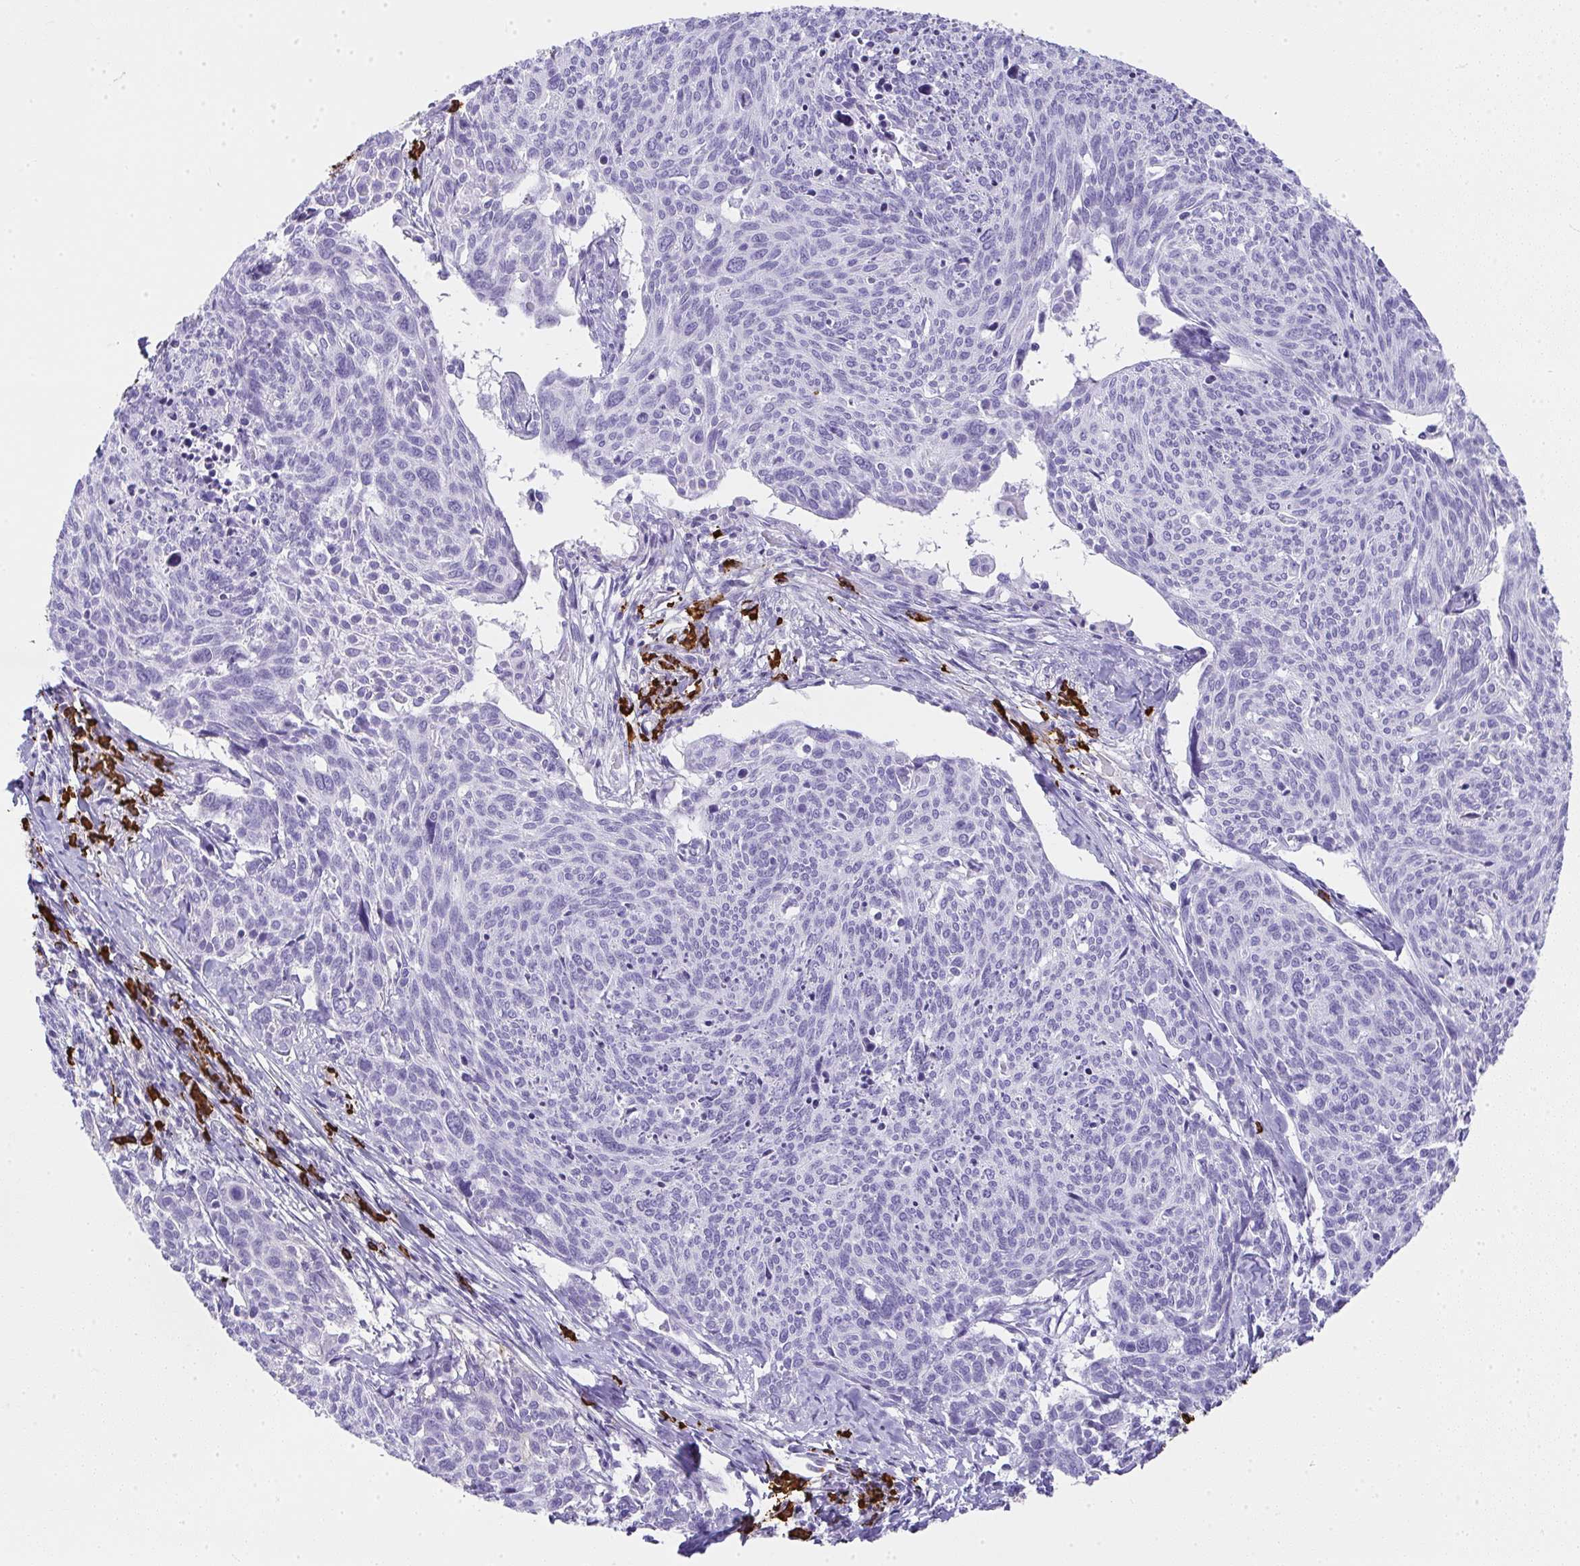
{"staining": {"intensity": "negative", "quantity": "none", "location": "none"}, "tissue": "cervical cancer", "cell_type": "Tumor cells", "image_type": "cancer", "snomed": [{"axis": "morphology", "description": "Squamous cell carcinoma, NOS"}, {"axis": "topography", "description": "Cervix"}], "caption": "Squamous cell carcinoma (cervical) stained for a protein using IHC demonstrates no expression tumor cells.", "gene": "CDADC1", "patient": {"sex": "female", "age": 49}}